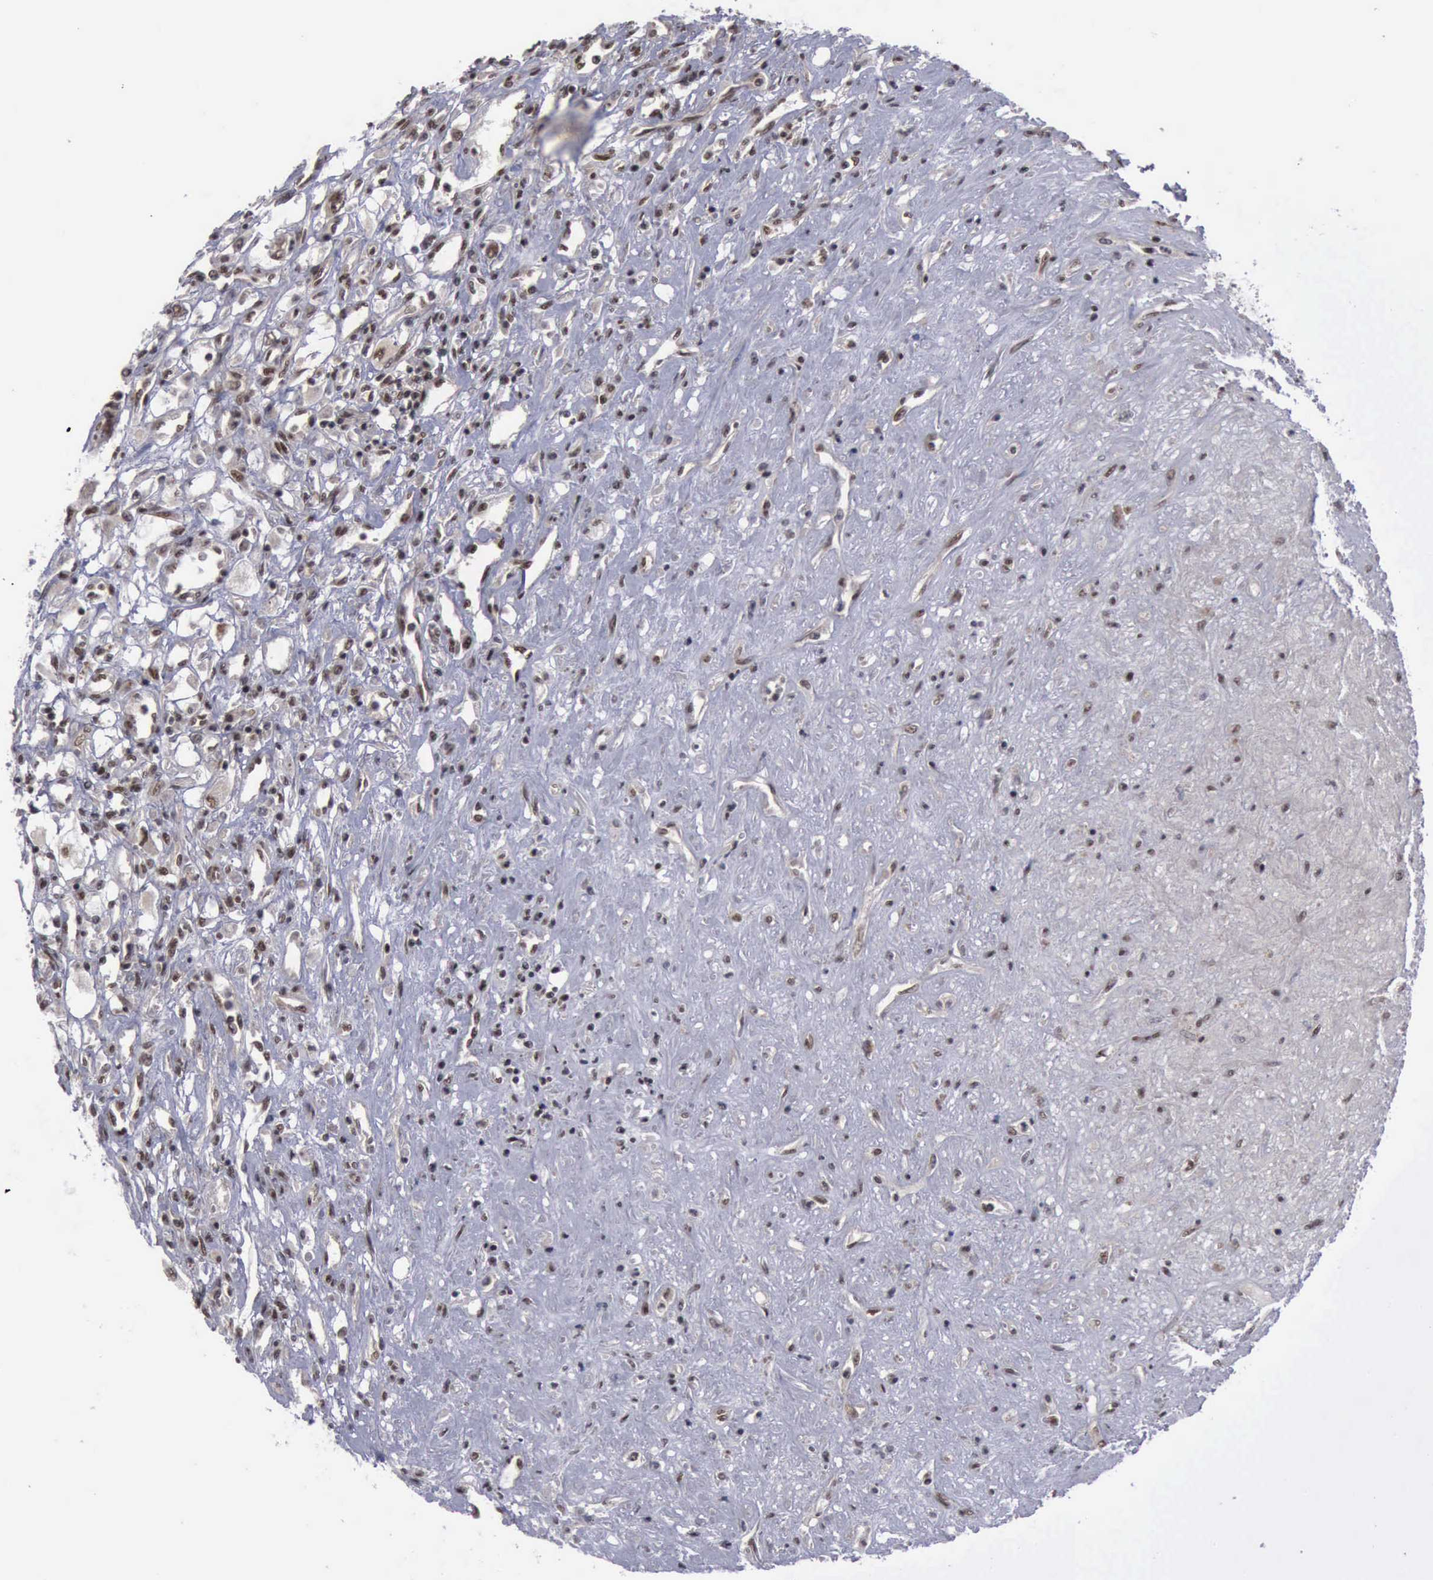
{"staining": {"intensity": "moderate", "quantity": ">75%", "location": "nuclear"}, "tissue": "renal cancer", "cell_type": "Tumor cells", "image_type": "cancer", "snomed": [{"axis": "morphology", "description": "Adenocarcinoma, NOS"}, {"axis": "topography", "description": "Kidney"}], "caption": "This image shows IHC staining of renal adenocarcinoma, with medium moderate nuclear staining in approximately >75% of tumor cells.", "gene": "ATM", "patient": {"sex": "male", "age": 57}}